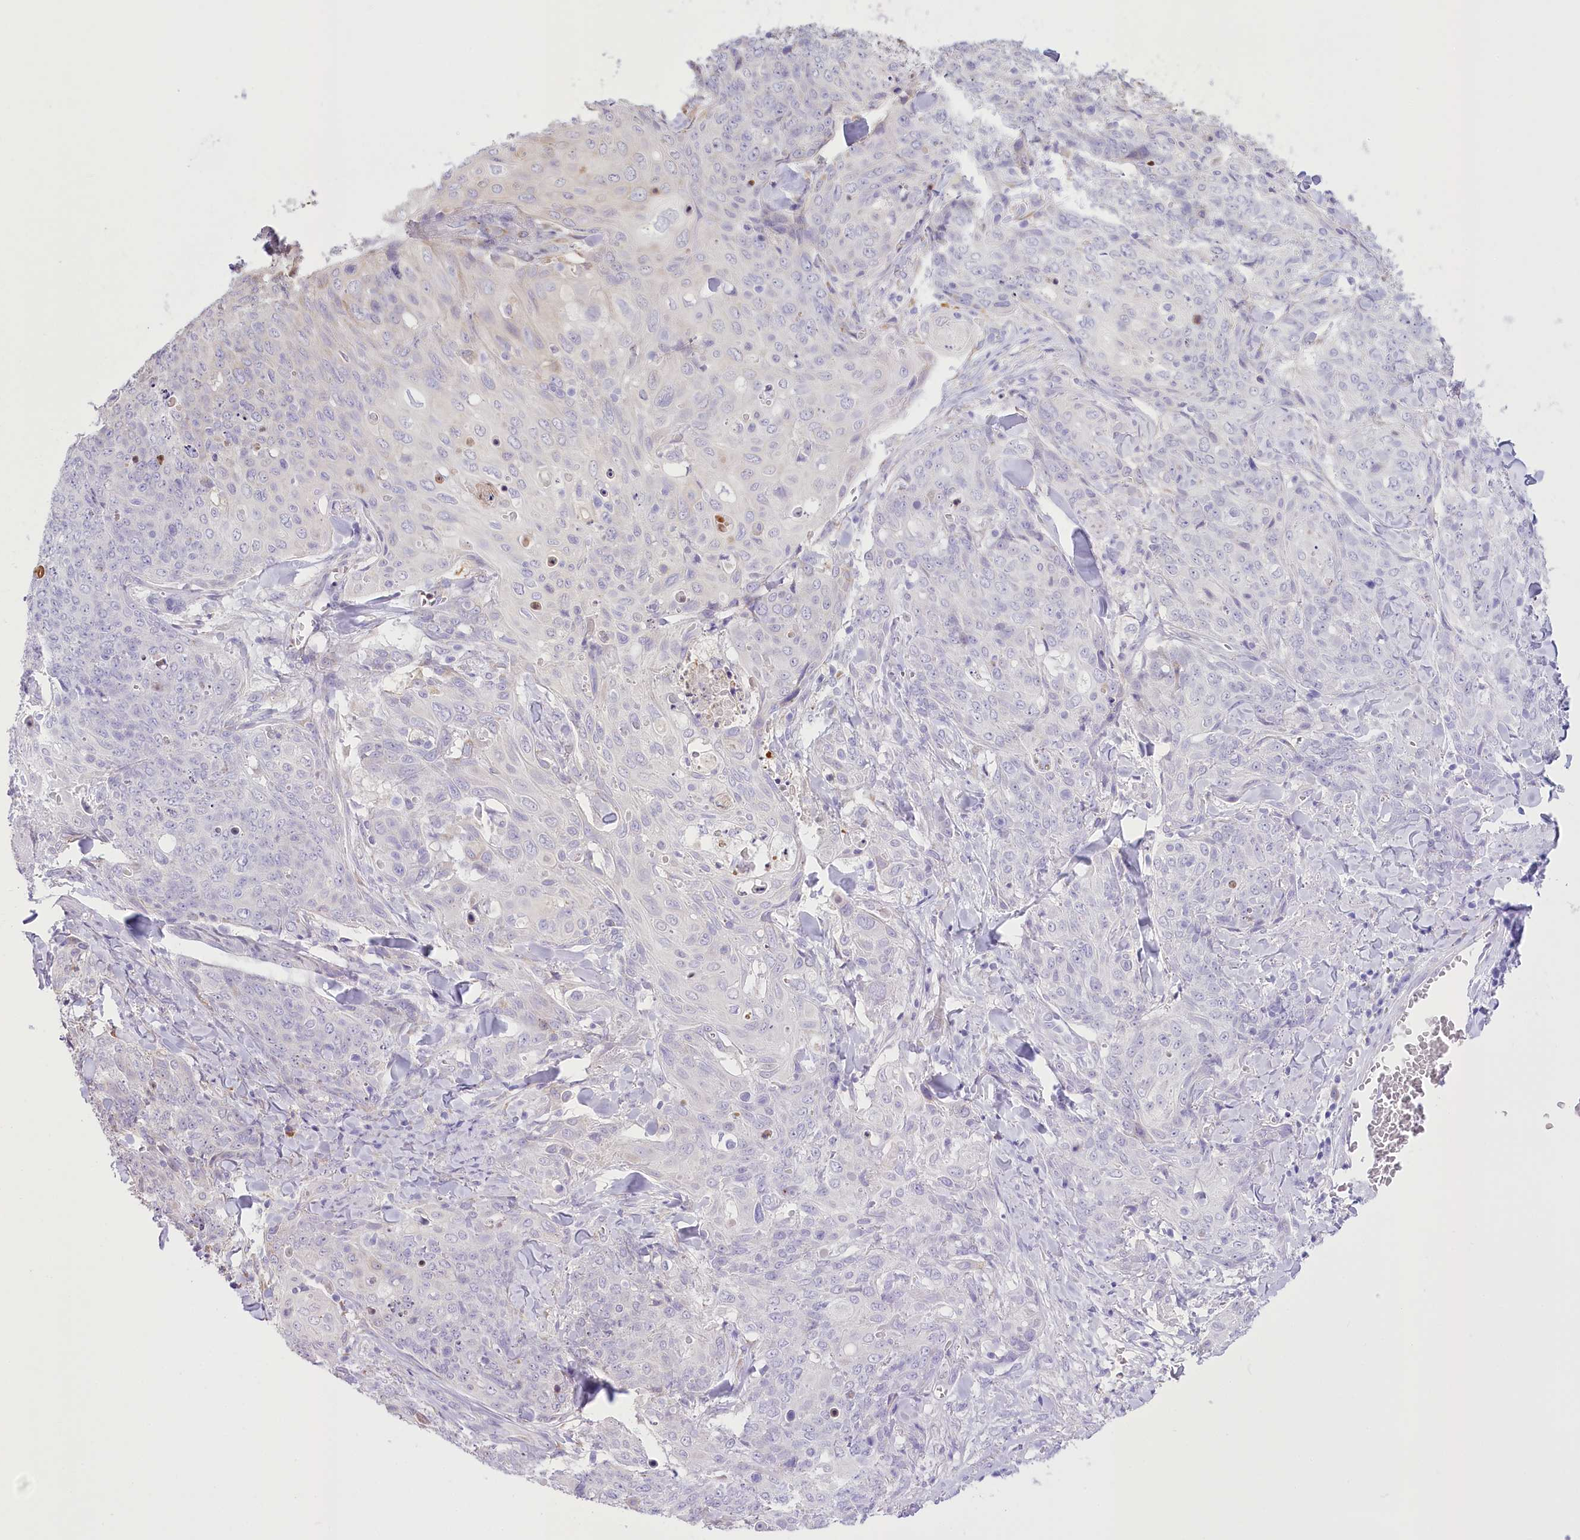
{"staining": {"intensity": "negative", "quantity": "none", "location": "none"}, "tissue": "skin cancer", "cell_type": "Tumor cells", "image_type": "cancer", "snomed": [{"axis": "morphology", "description": "Squamous cell carcinoma, NOS"}, {"axis": "topography", "description": "Skin"}, {"axis": "topography", "description": "Vulva"}], "caption": "An immunohistochemistry (IHC) photomicrograph of skin squamous cell carcinoma is shown. There is no staining in tumor cells of skin squamous cell carcinoma.", "gene": "NCKAP5", "patient": {"sex": "female", "age": 85}}